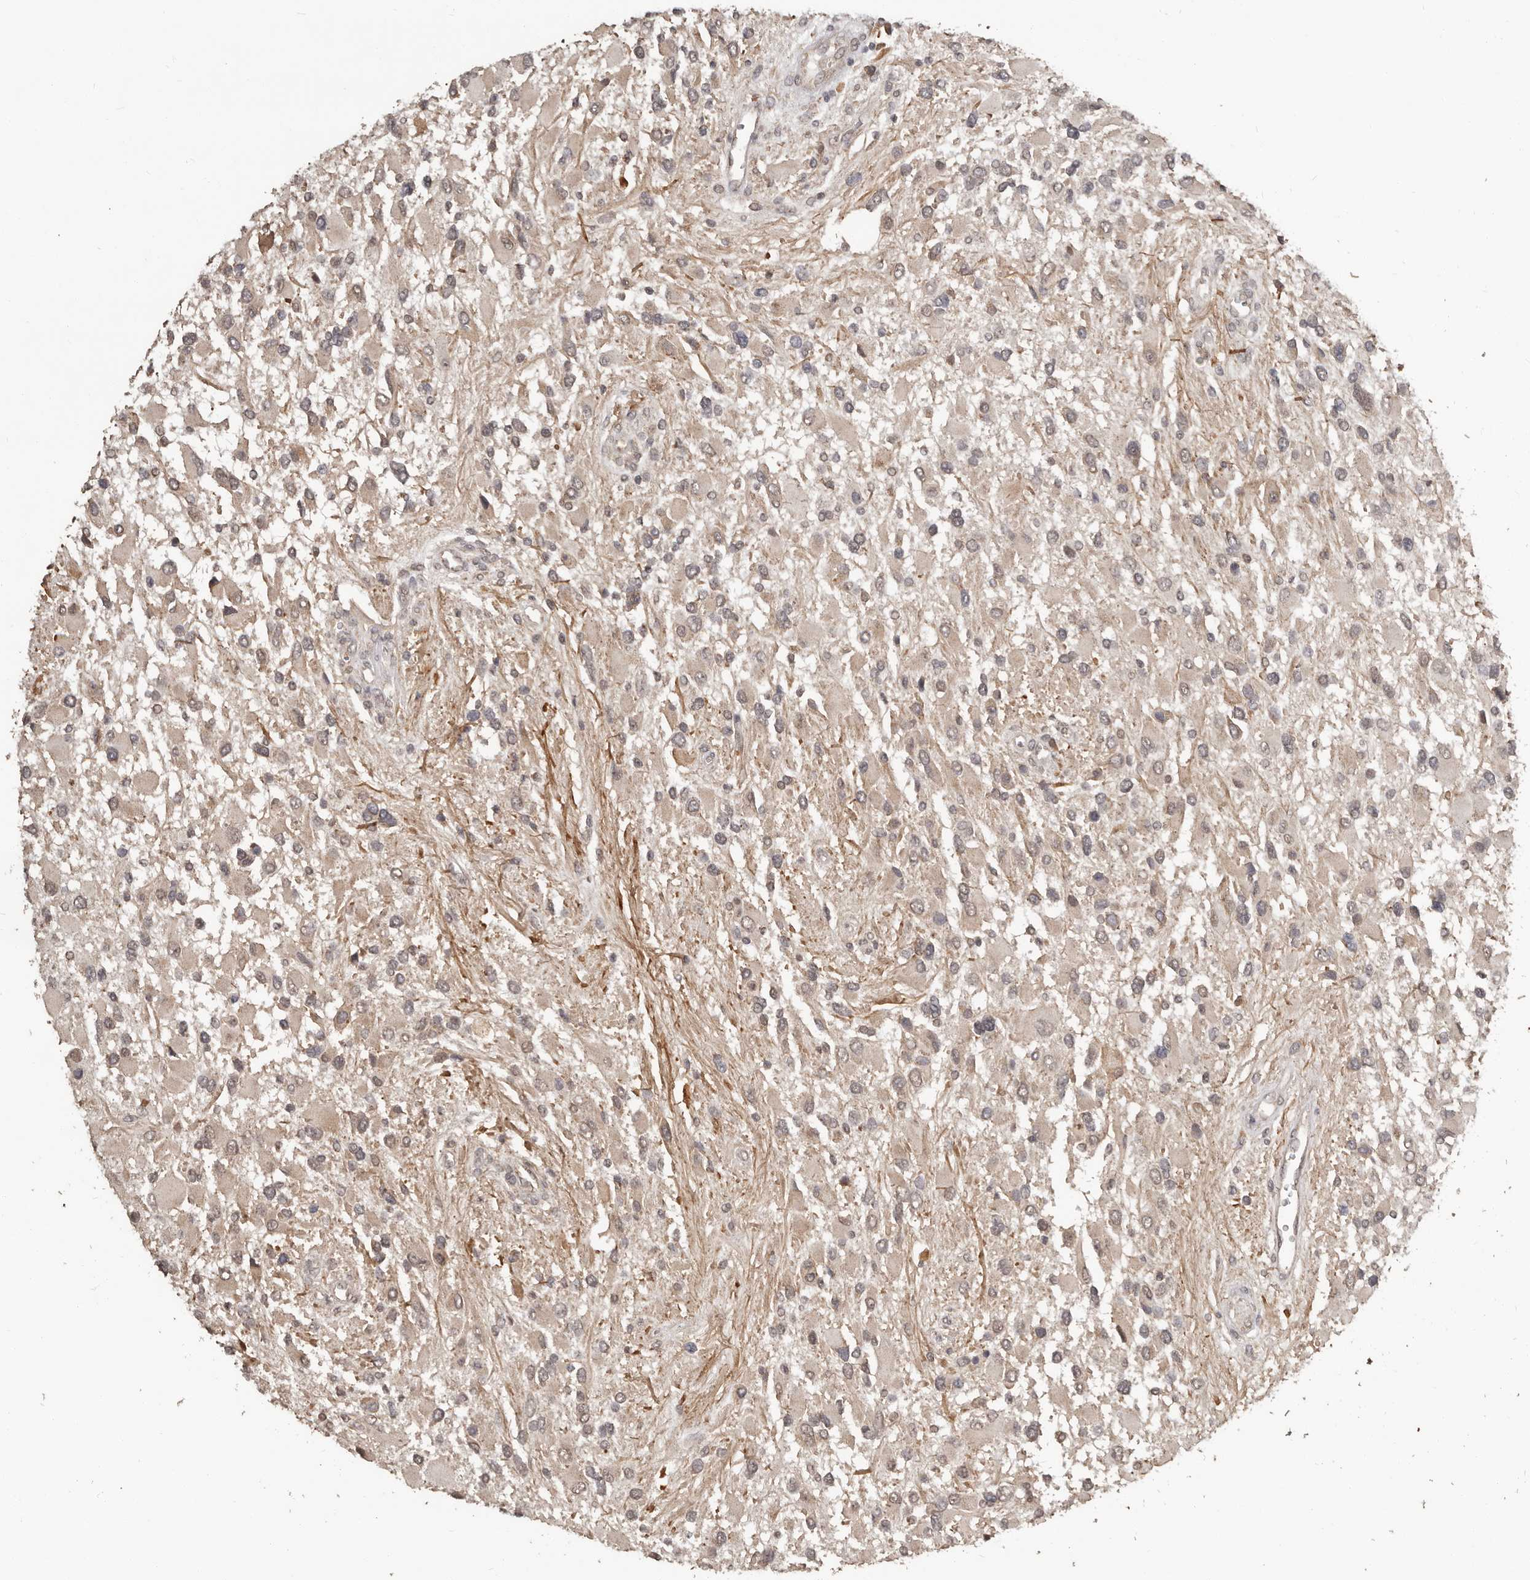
{"staining": {"intensity": "weak", "quantity": ">75%", "location": "cytoplasmic/membranous,nuclear"}, "tissue": "glioma", "cell_type": "Tumor cells", "image_type": "cancer", "snomed": [{"axis": "morphology", "description": "Glioma, malignant, High grade"}, {"axis": "topography", "description": "Brain"}], "caption": "The immunohistochemical stain highlights weak cytoplasmic/membranous and nuclear positivity in tumor cells of malignant glioma (high-grade) tissue. The staining is performed using DAB (3,3'-diaminobenzidine) brown chromogen to label protein expression. The nuclei are counter-stained blue using hematoxylin.", "gene": "ZFP14", "patient": {"sex": "male", "age": 53}}